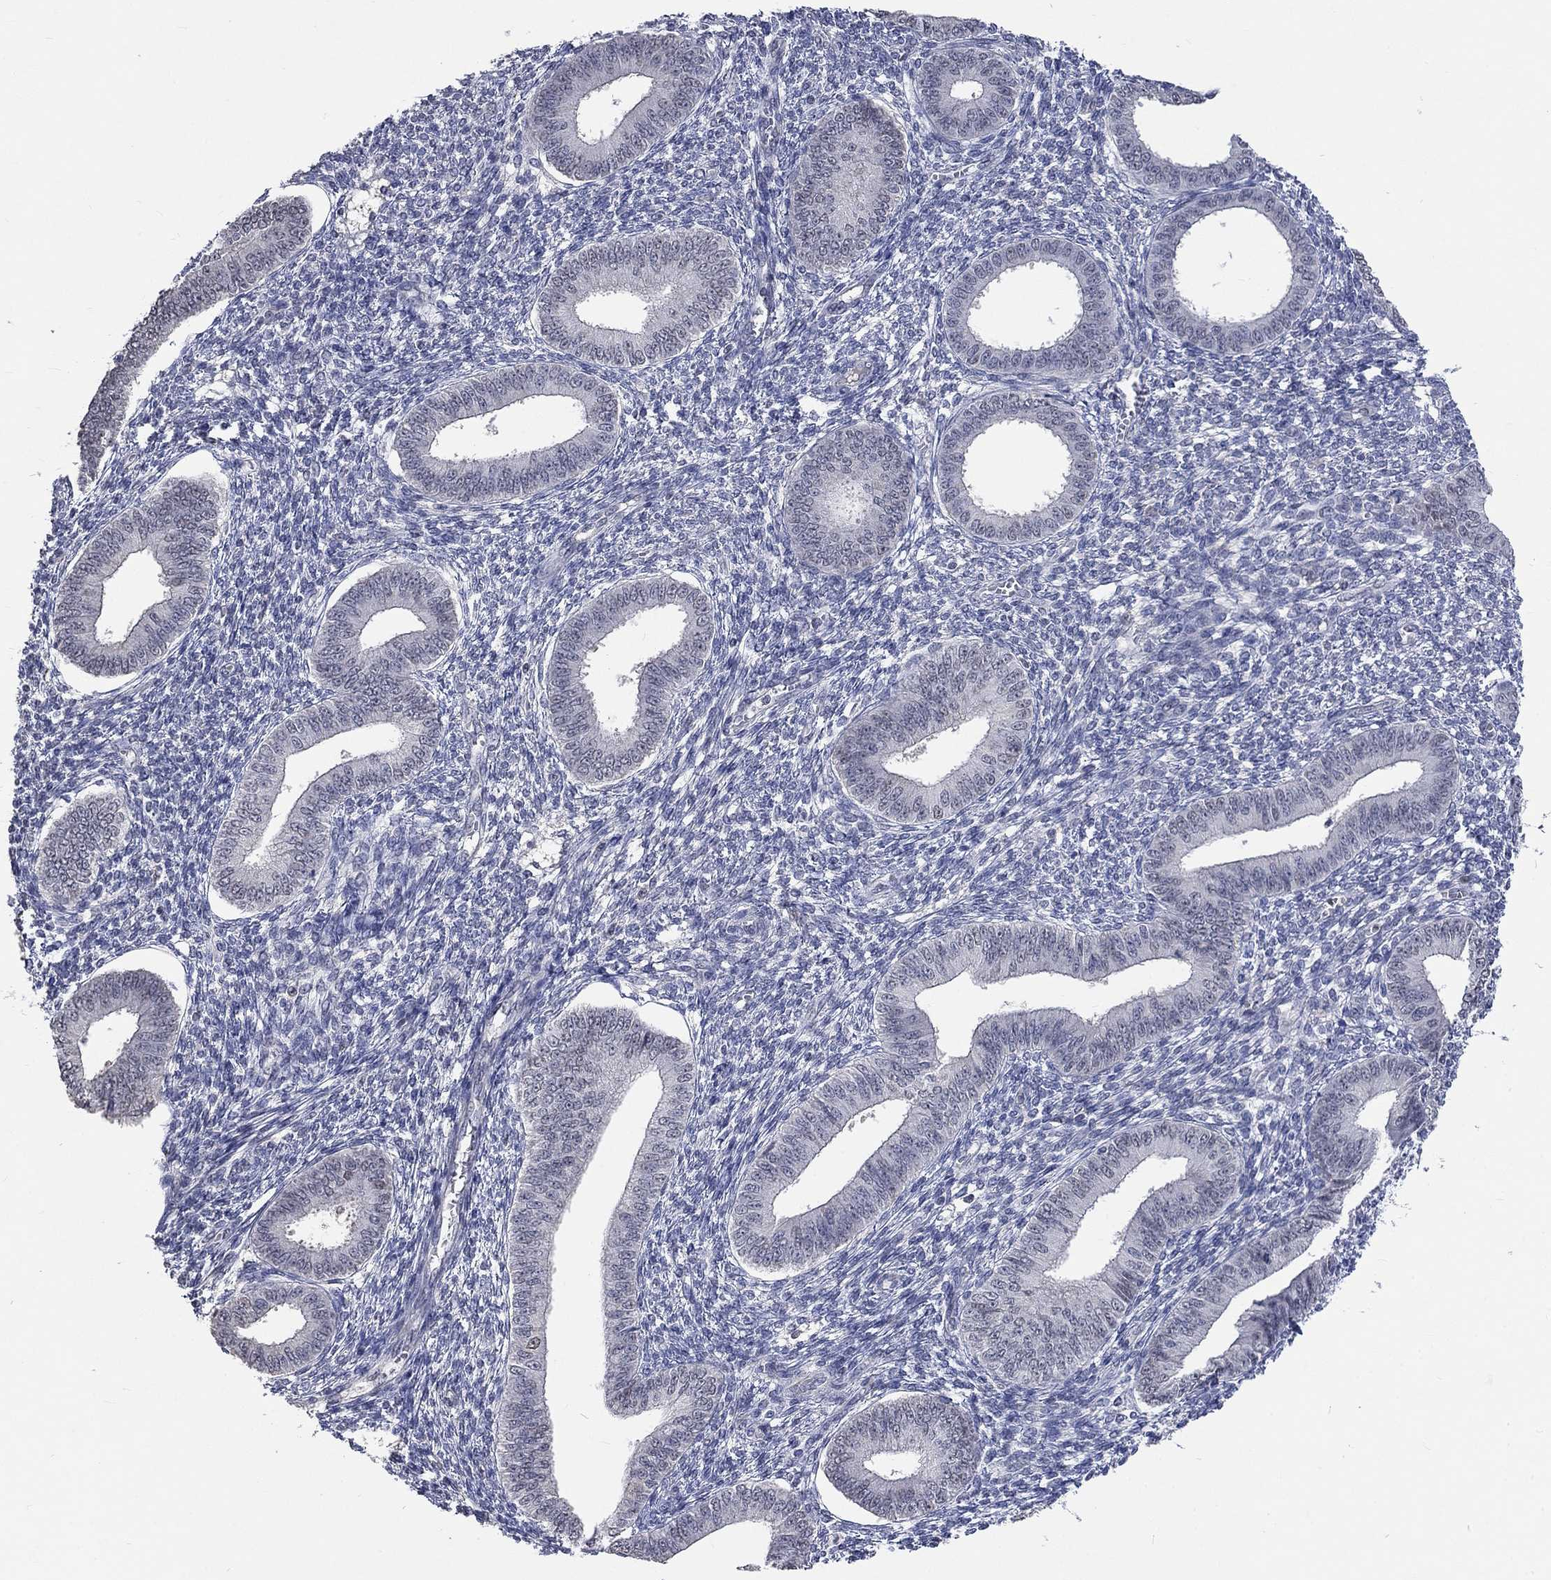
{"staining": {"intensity": "negative", "quantity": "none", "location": "none"}, "tissue": "endometrium", "cell_type": "Cells in endometrial stroma", "image_type": "normal", "snomed": [{"axis": "morphology", "description": "Normal tissue, NOS"}, {"axis": "topography", "description": "Endometrium"}], "caption": "IHC histopathology image of normal endometrium: human endometrium stained with DAB demonstrates no significant protein staining in cells in endometrial stroma.", "gene": "ZBTB18", "patient": {"sex": "female", "age": 42}}